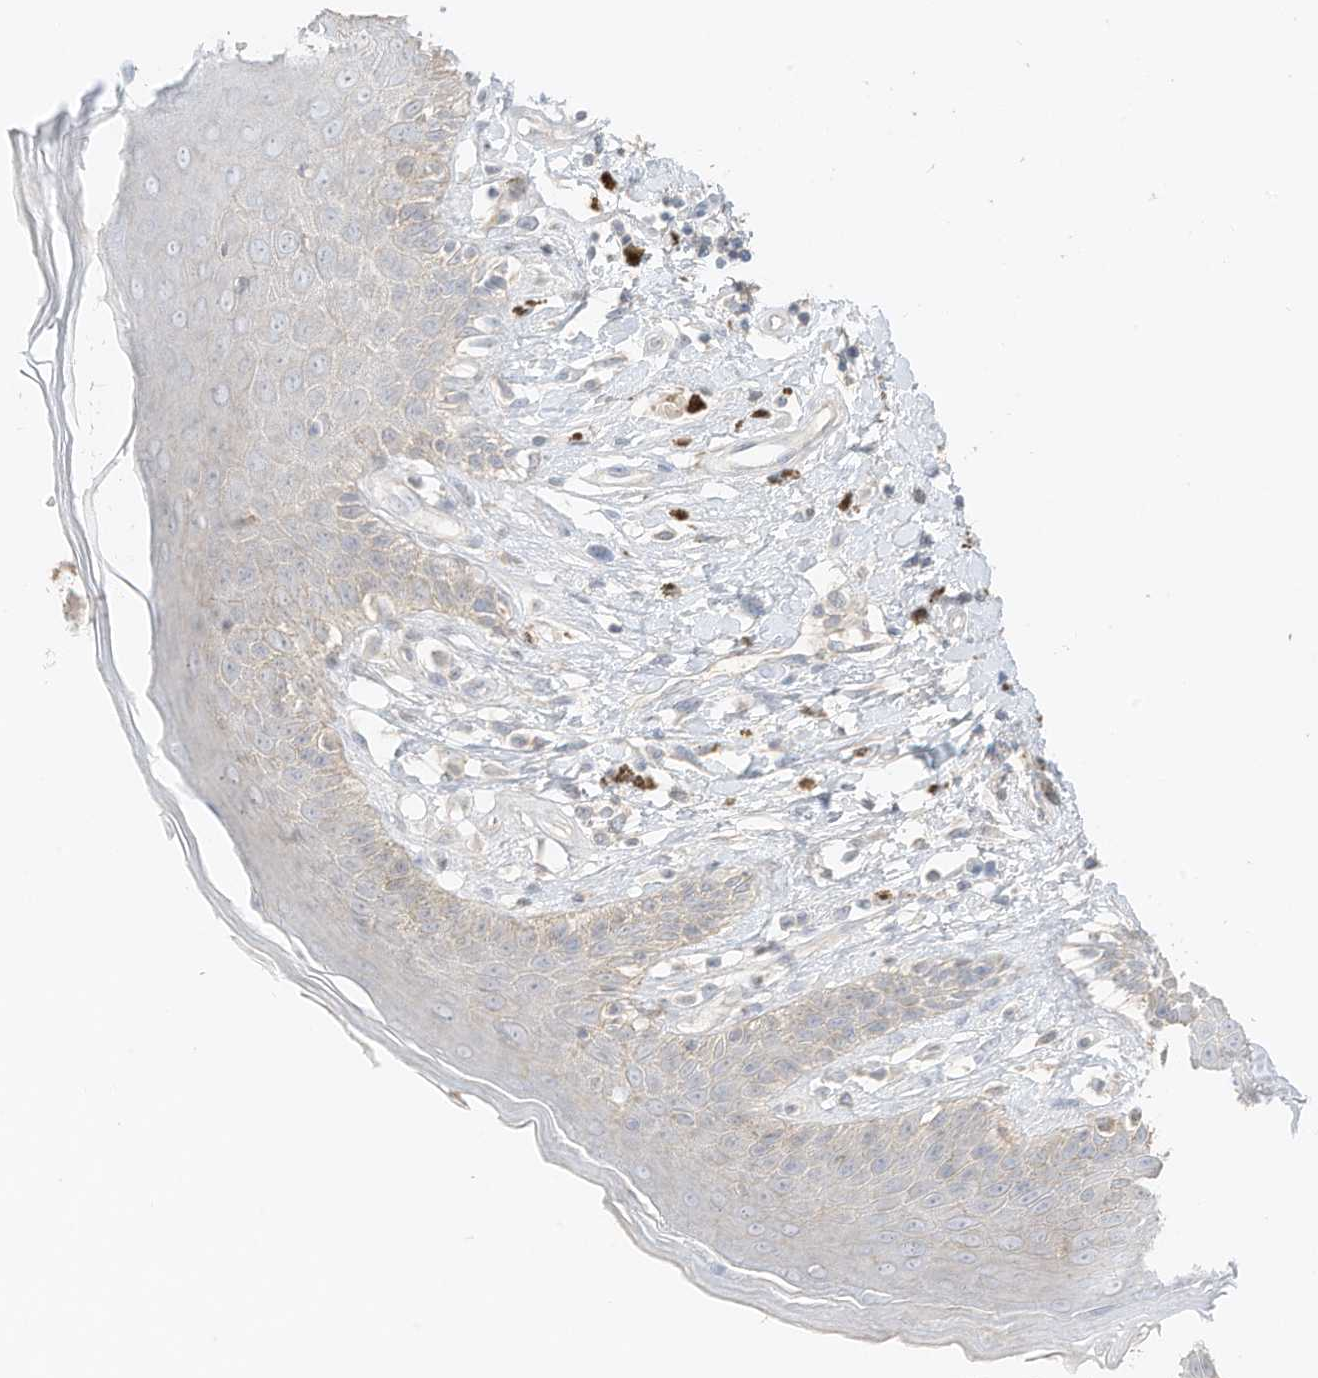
{"staining": {"intensity": "weak", "quantity": "25%-75%", "location": "cytoplasmic/membranous"}, "tissue": "skin", "cell_type": "Epidermal cells", "image_type": "normal", "snomed": [{"axis": "morphology", "description": "Normal tissue, NOS"}, {"axis": "topography", "description": "Anal"}], "caption": "IHC of benign human skin shows low levels of weak cytoplasmic/membranous expression in about 25%-75% of epidermal cells. (IHC, brightfield microscopy, high magnification).", "gene": "ZBTB41", "patient": {"sex": "female", "age": 78}}